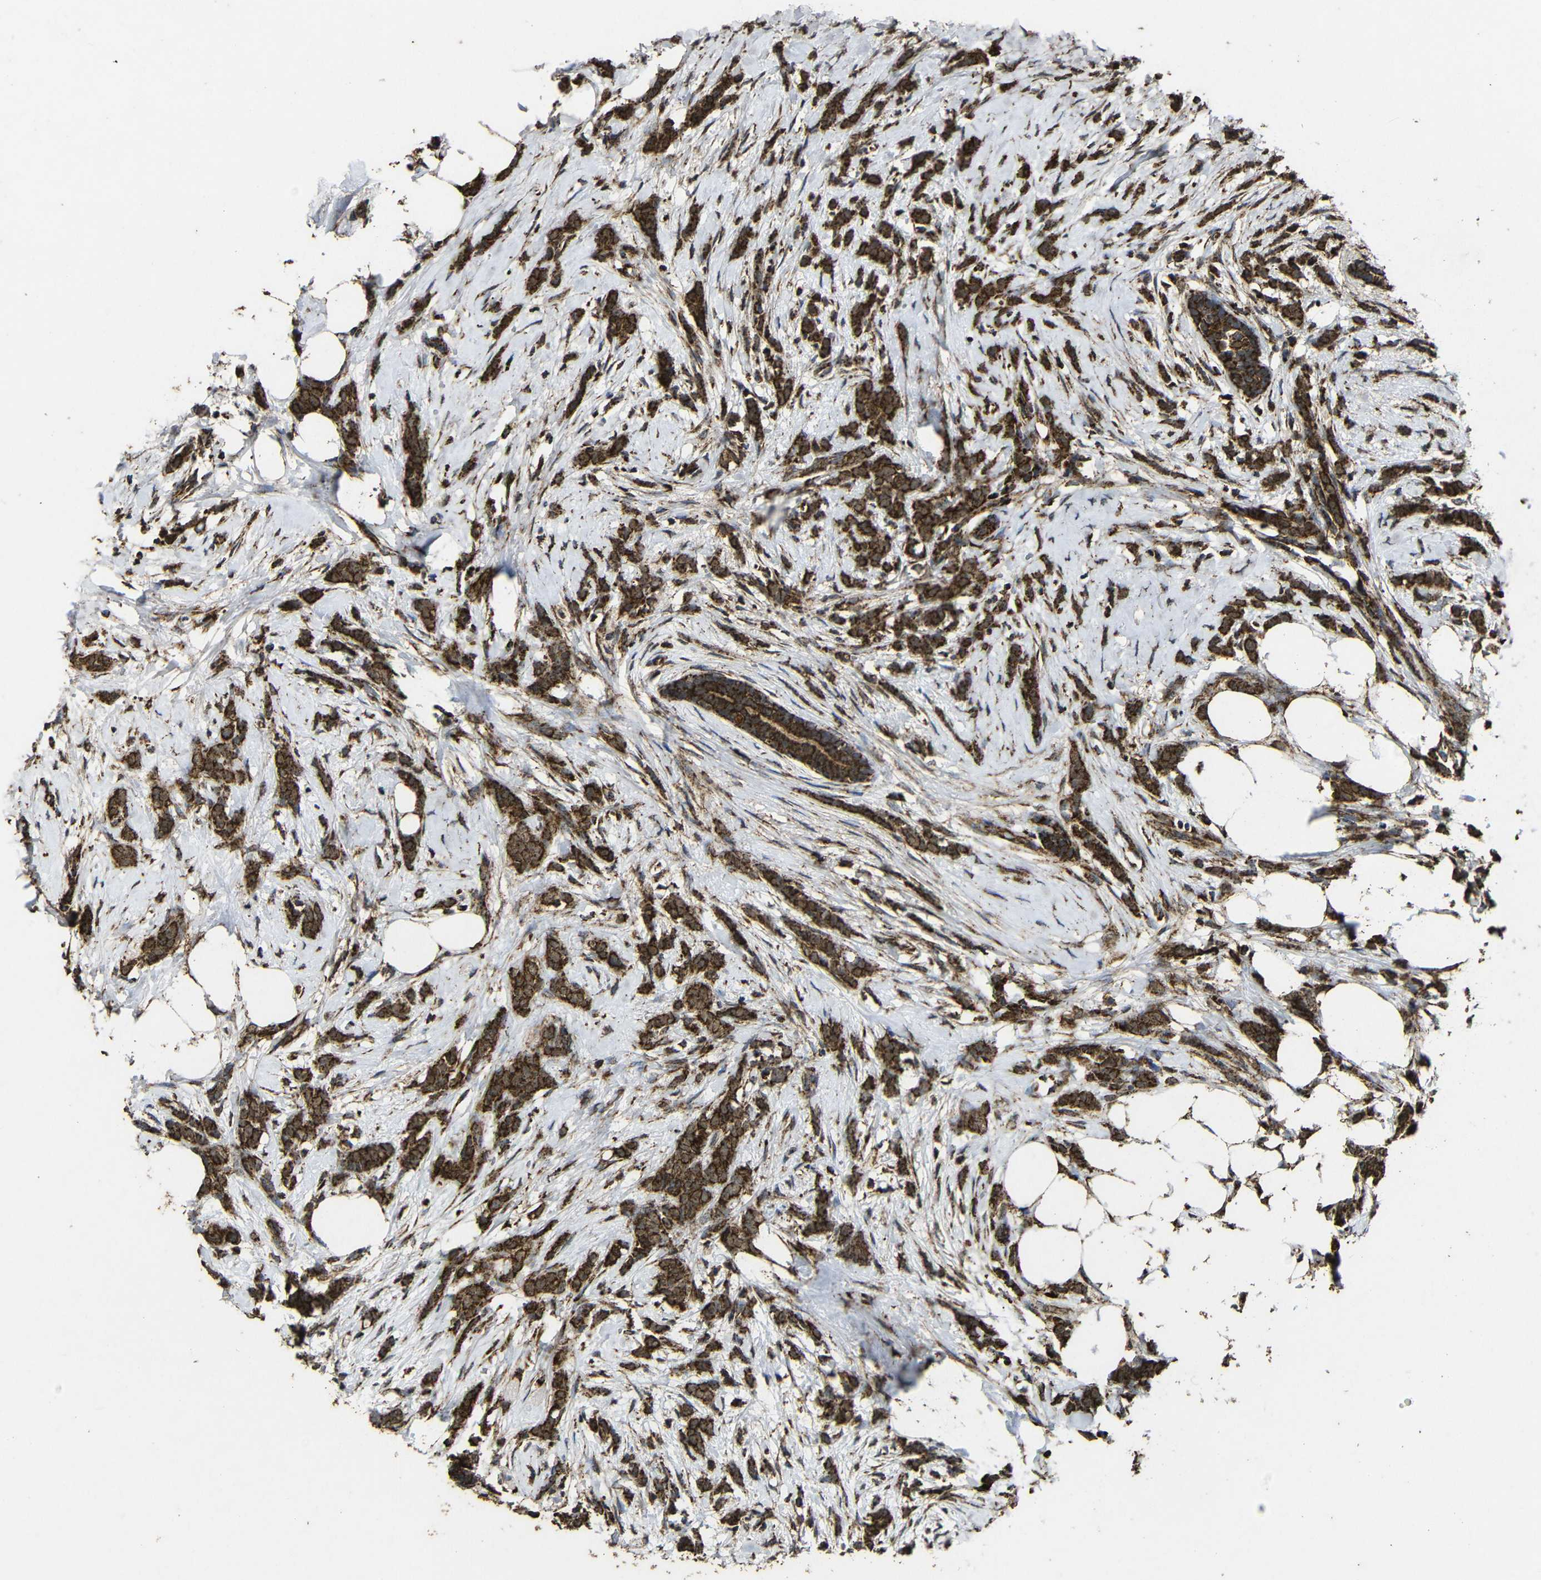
{"staining": {"intensity": "strong", "quantity": ">75%", "location": "cytoplasmic/membranous"}, "tissue": "breast cancer", "cell_type": "Tumor cells", "image_type": "cancer", "snomed": [{"axis": "morphology", "description": "Lobular carcinoma, in situ"}, {"axis": "morphology", "description": "Lobular carcinoma"}, {"axis": "topography", "description": "Breast"}], "caption": "A photomicrograph of lobular carcinoma in situ (breast) stained for a protein reveals strong cytoplasmic/membranous brown staining in tumor cells. The staining is performed using DAB brown chromogen to label protein expression. The nuclei are counter-stained blue using hematoxylin.", "gene": "ATP5F1A", "patient": {"sex": "female", "age": 41}}